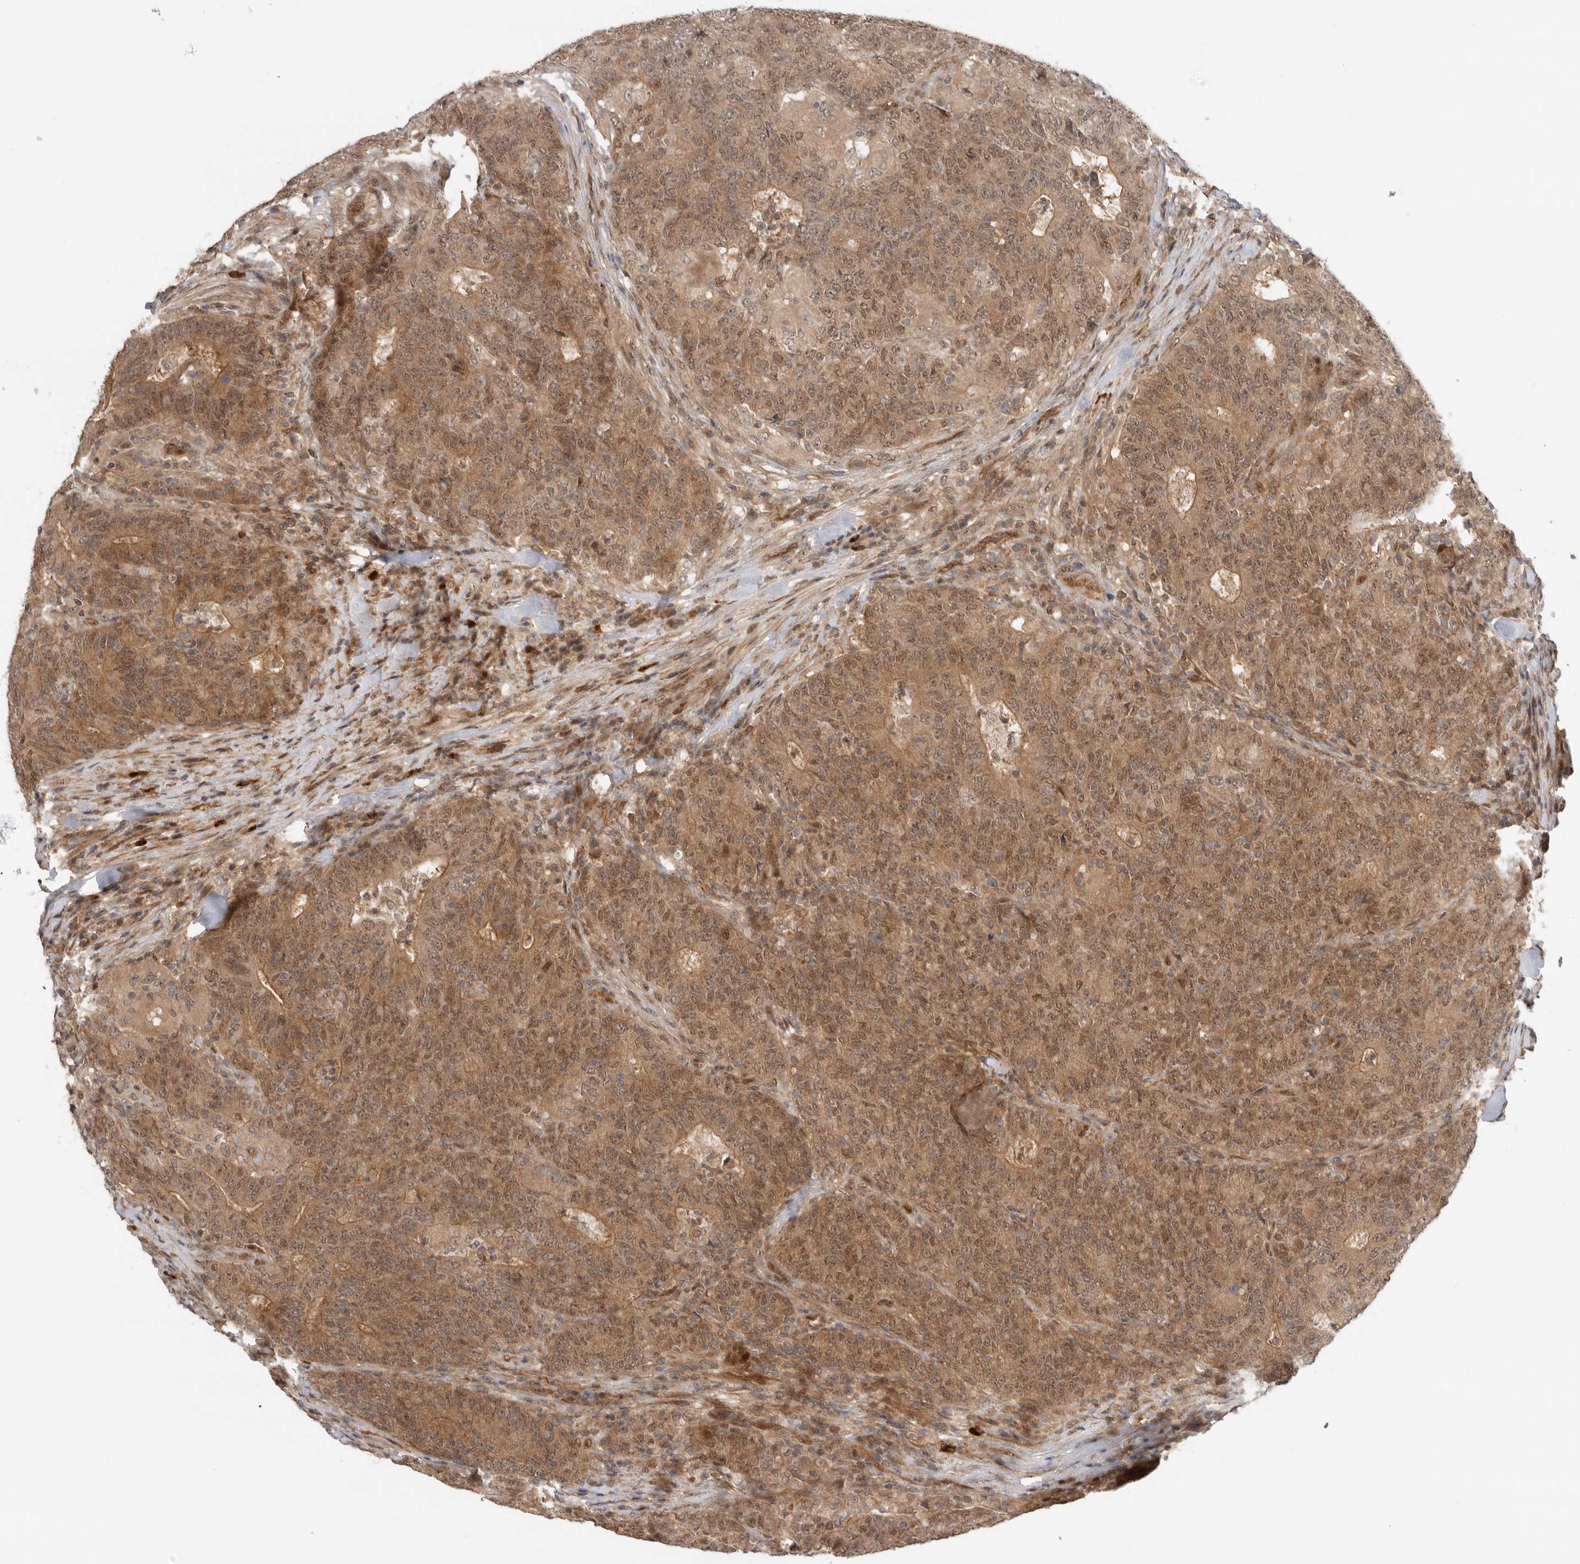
{"staining": {"intensity": "moderate", "quantity": ">75%", "location": "cytoplasmic/membranous,nuclear"}, "tissue": "colorectal cancer", "cell_type": "Tumor cells", "image_type": "cancer", "snomed": [{"axis": "morphology", "description": "Normal tissue, NOS"}, {"axis": "morphology", "description": "Adenocarcinoma, NOS"}, {"axis": "topography", "description": "Colon"}], "caption": "Brown immunohistochemical staining in human adenocarcinoma (colorectal) displays moderate cytoplasmic/membranous and nuclear expression in about >75% of tumor cells.", "gene": "DCAF8", "patient": {"sex": "female", "age": 75}}